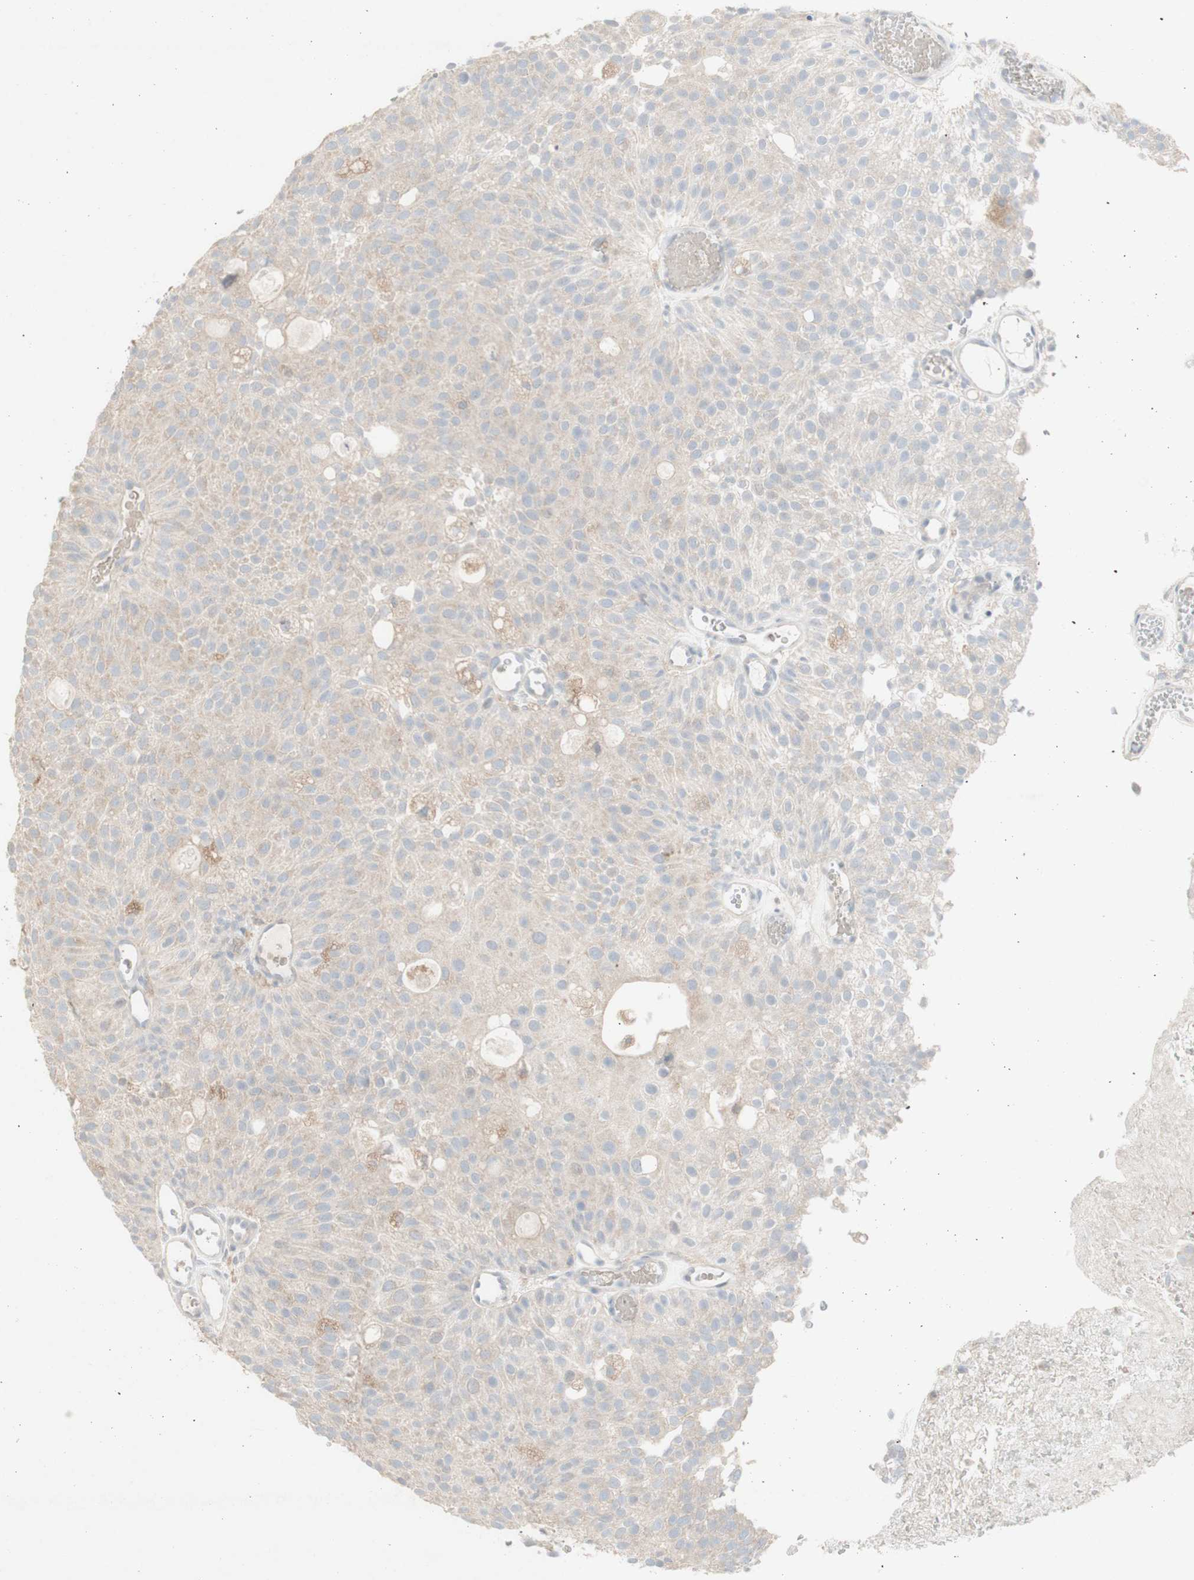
{"staining": {"intensity": "weak", "quantity": "<25%", "location": "cytoplasmic/membranous"}, "tissue": "urothelial cancer", "cell_type": "Tumor cells", "image_type": "cancer", "snomed": [{"axis": "morphology", "description": "Urothelial carcinoma, Low grade"}, {"axis": "topography", "description": "Urinary bladder"}], "caption": "Immunohistochemistry (IHC) histopathology image of neoplastic tissue: urothelial carcinoma (low-grade) stained with DAB (3,3'-diaminobenzidine) exhibits no significant protein staining in tumor cells.", "gene": "ATP6V1B1", "patient": {"sex": "male", "age": 78}}